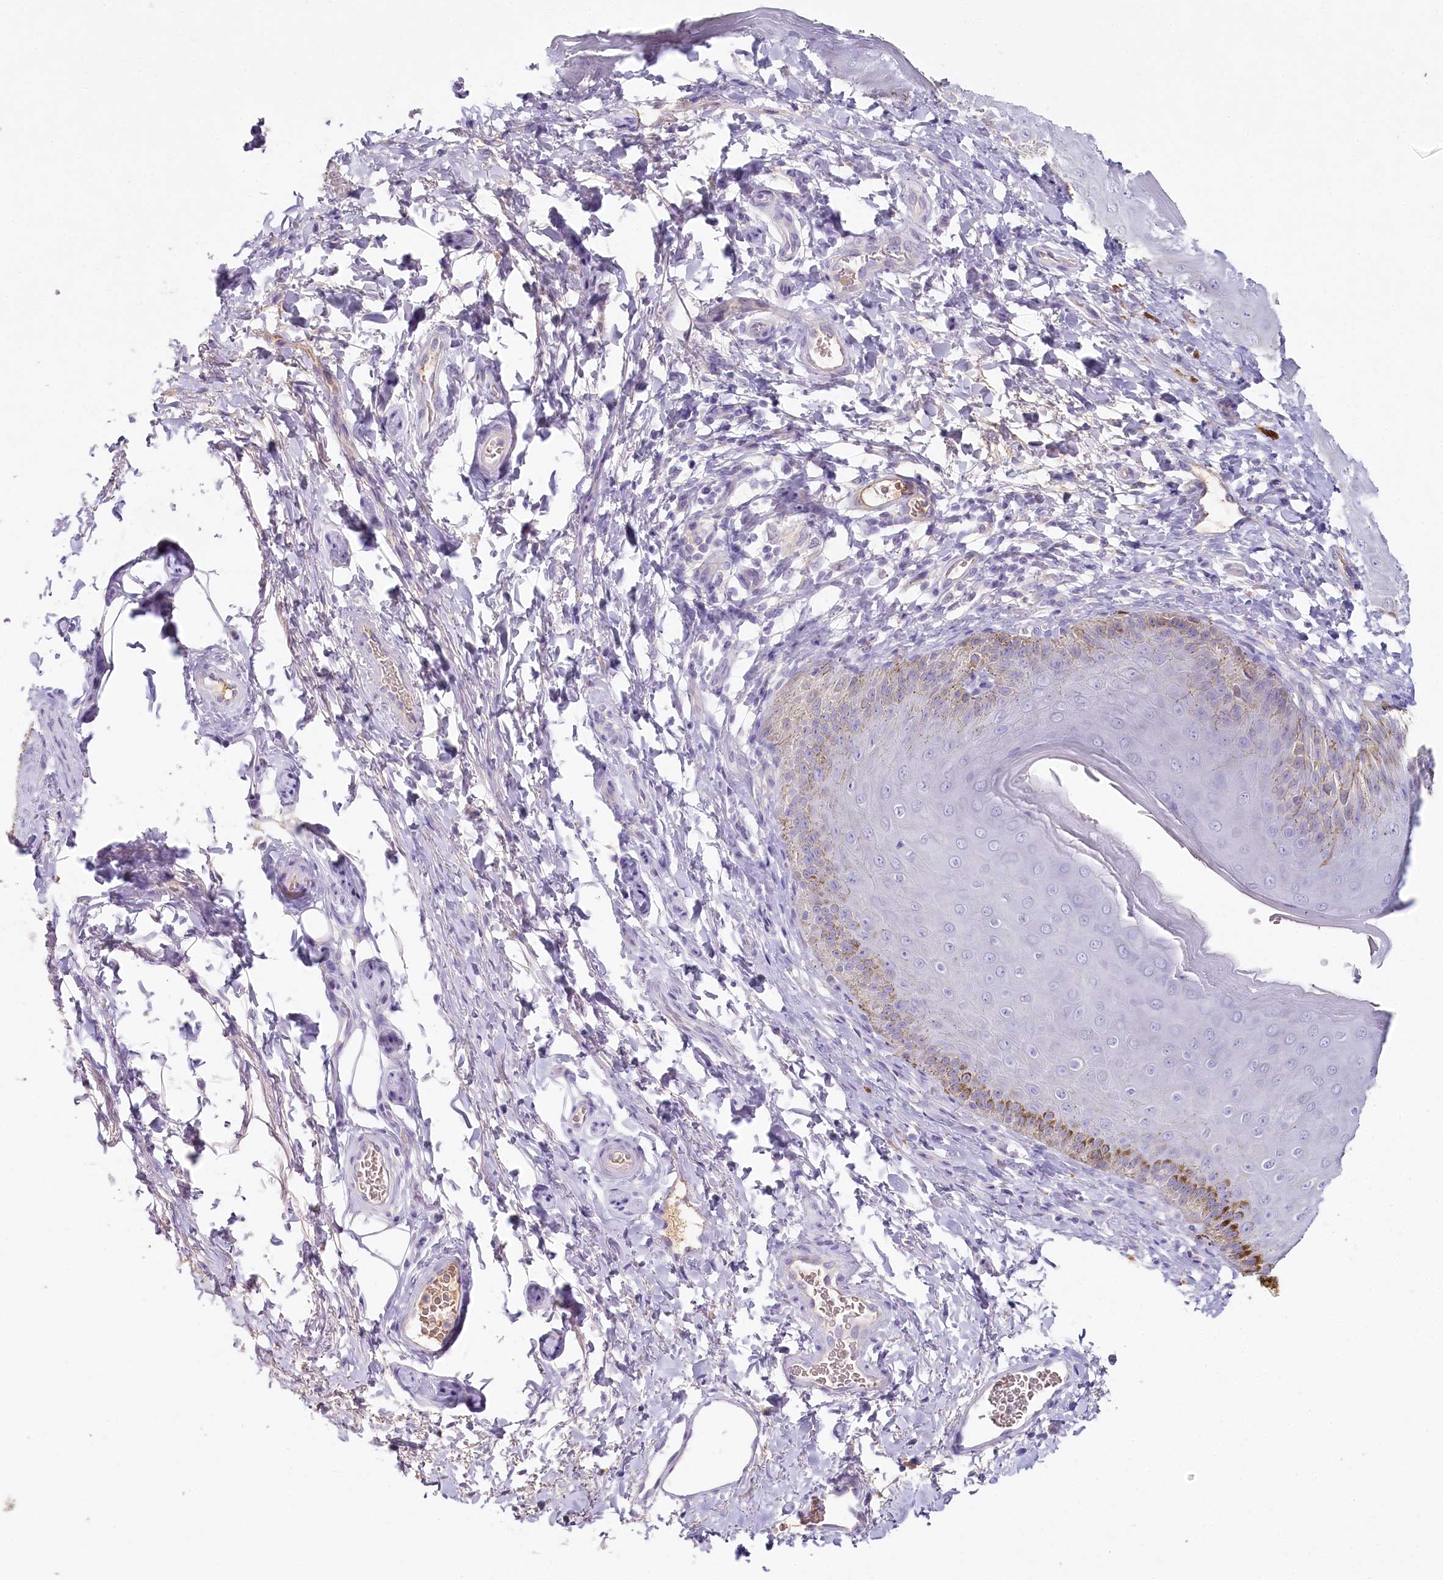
{"staining": {"intensity": "moderate", "quantity": "<25%", "location": "cytoplasmic/membranous"}, "tissue": "skin", "cell_type": "Epidermal cells", "image_type": "normal", "snomed": [{"axis": "morphology", "description": "Normal tissue, NOS"}, {"axis": "topography", "description": "Anal"}], "caption": "IHC (DAB (3,3'-diaminobenzidine)) staining of normal human skin demonstrates moderate cytoplasmic/membranous protein positivity in about <25% of epidermal cells. (DAB IHC with brightfield microscopy, high magnification).", "gene": "HPD", "patient": {"sex": "male", "age": 44}}